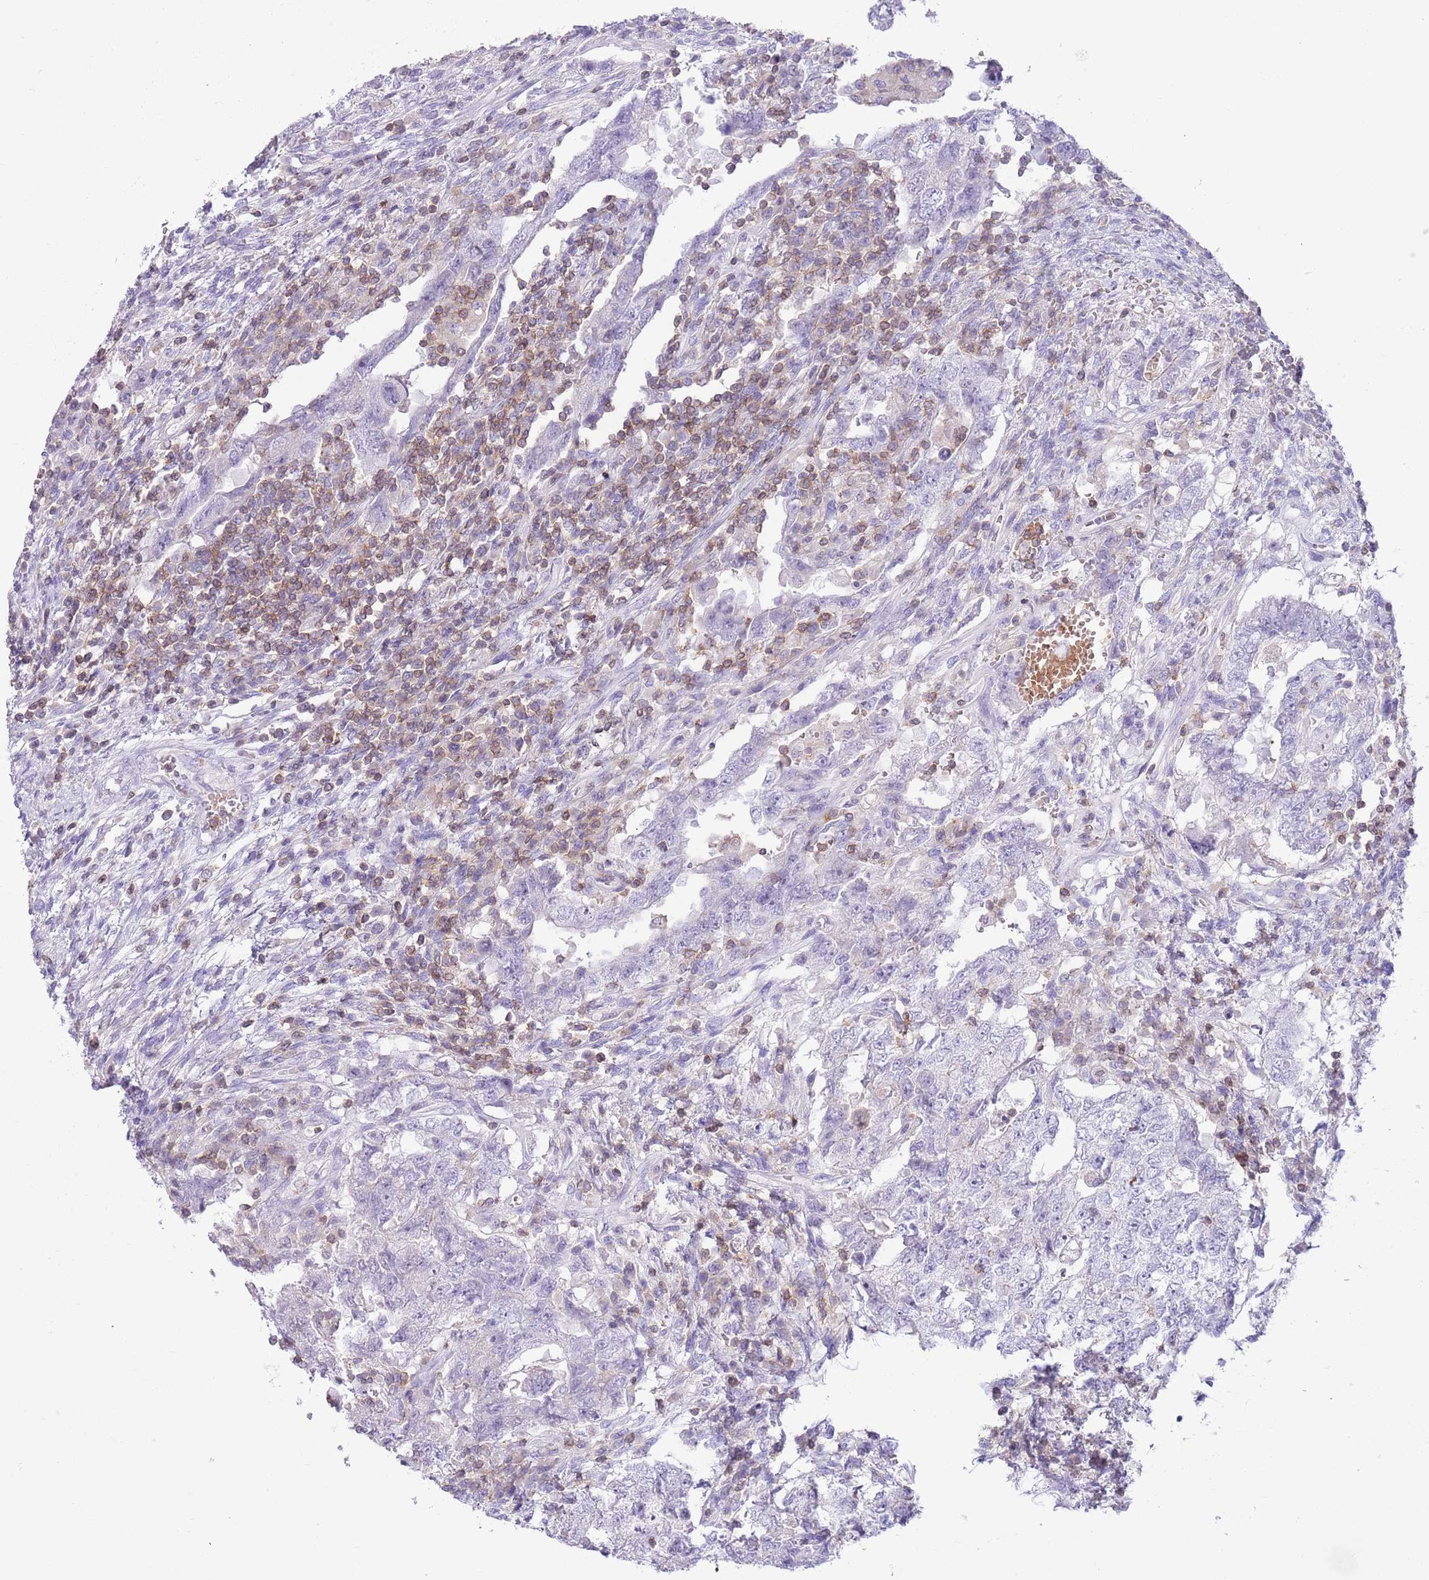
{"staining": {"intensity": "negative", "quantity": "none", "location": "none"}, "tissue": "testis cancer", "cell_type": "Tumor cells", "image_type": "cancer", "snomed": [{"axis": "morphology", "description": "Carcinoma, Embryonal, NOS"}, {"axis": "topography", "description": "Testis"}], "caption": "Immunohistochemistry (IHC) micrograph of human testis embryonal carcinoma stained for a protein (brown), which demonstrates no staining in tumor cells. The staining is performed using DAB (3,3'-diaminobenzidine) brown chromogen with nuclei counter-stained in using hematoxylin.", "gene": "OR4Q3", "patient": {"sex": "male", "age": 26}}